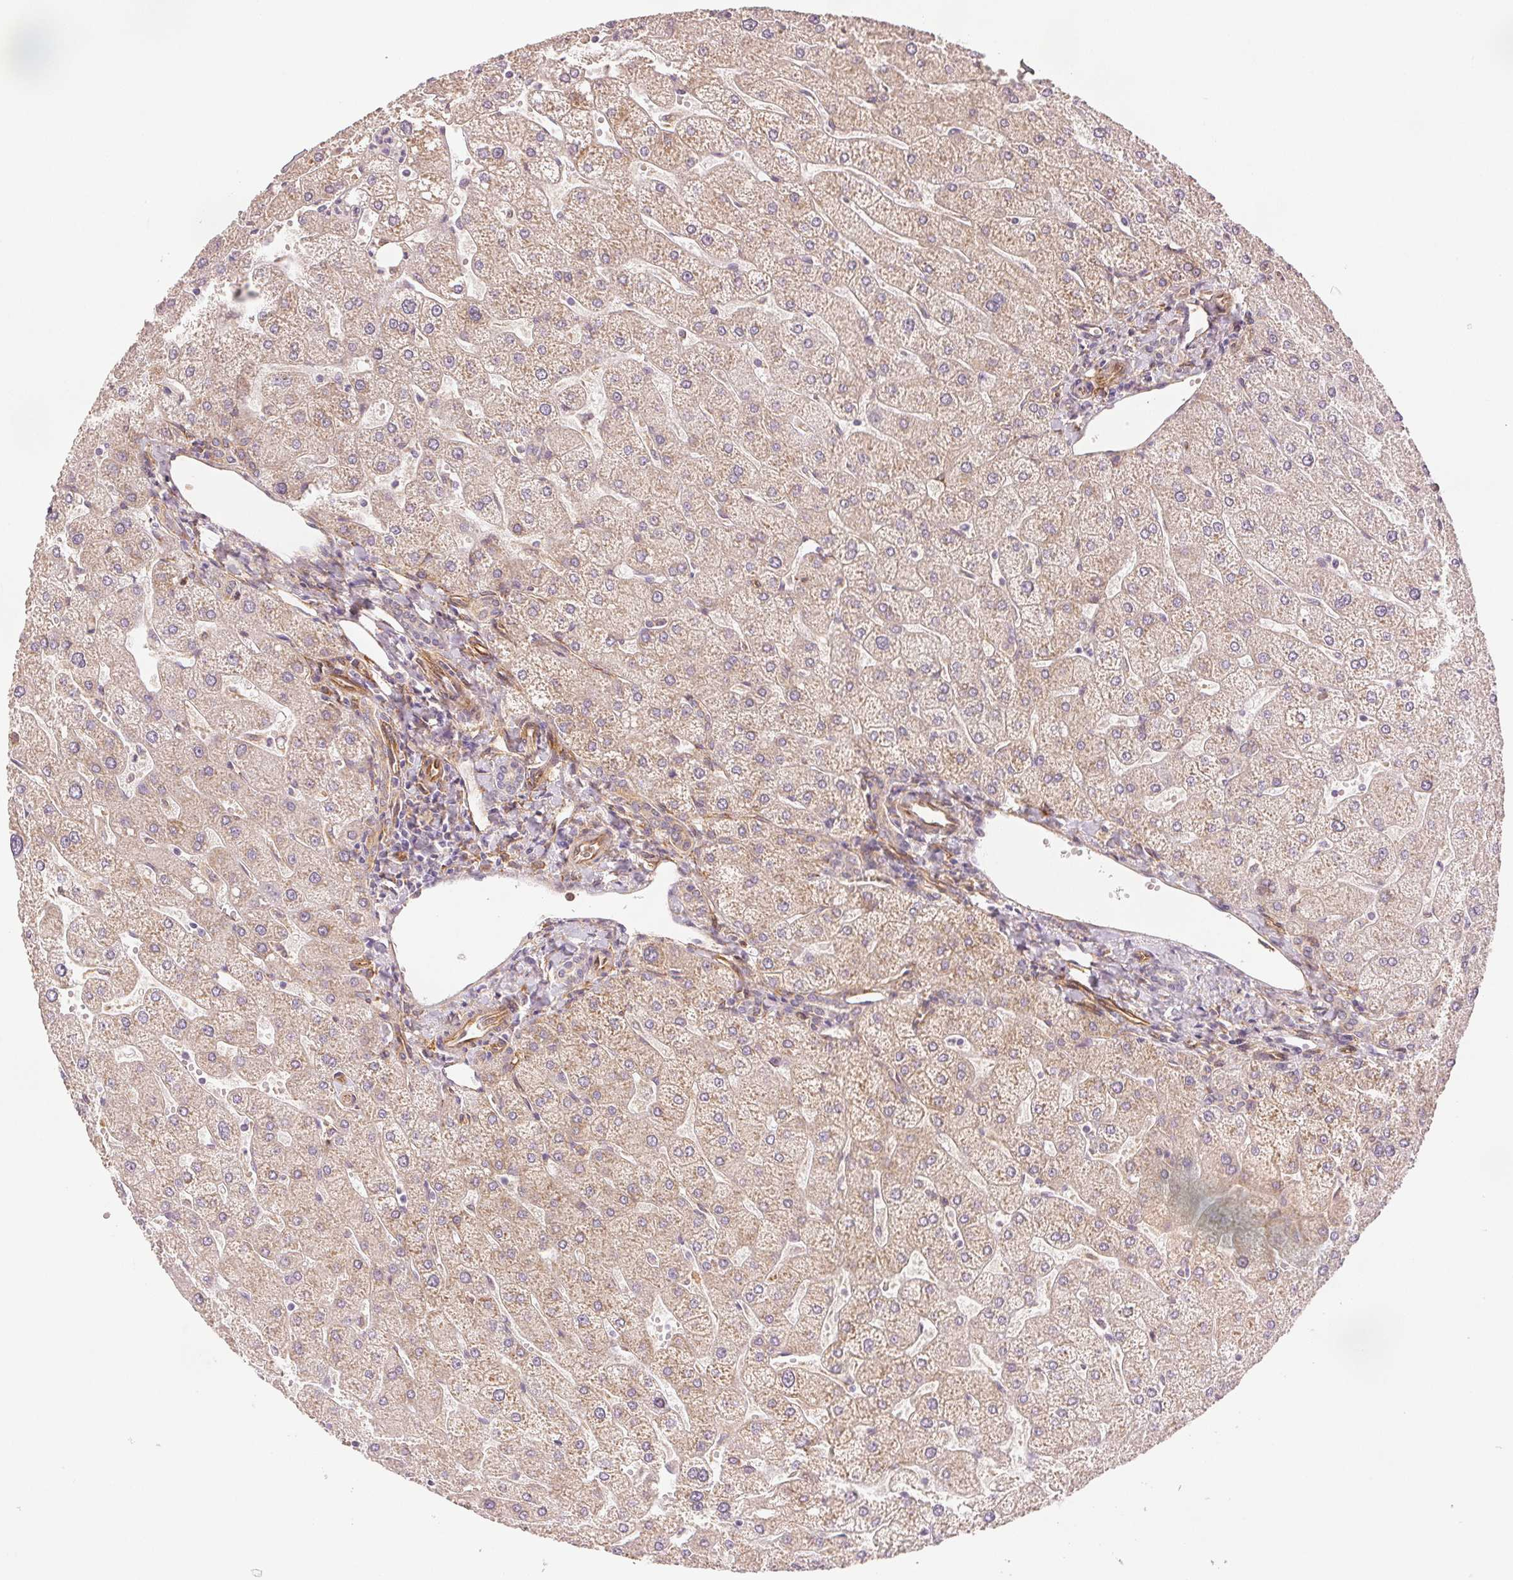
{"staining": {"intensity": "negative", "quantity": "none", "location": "none"}, "tissue": "liver", "cell_type": "Cholangiocytes", "image_type": "normal", "snomed": [{"axis": "morphology", "description": "Normal tissue, NOS"}, {"axis": "topography", "description": "Liver"}], "caption": "A high-resolution photomicrograph shows IHC staining of normal liver, which displays no significant positivity in cholangiocytes.", "gene": "DIAPH2", "patient": {"sex": "male", "age": 67}}